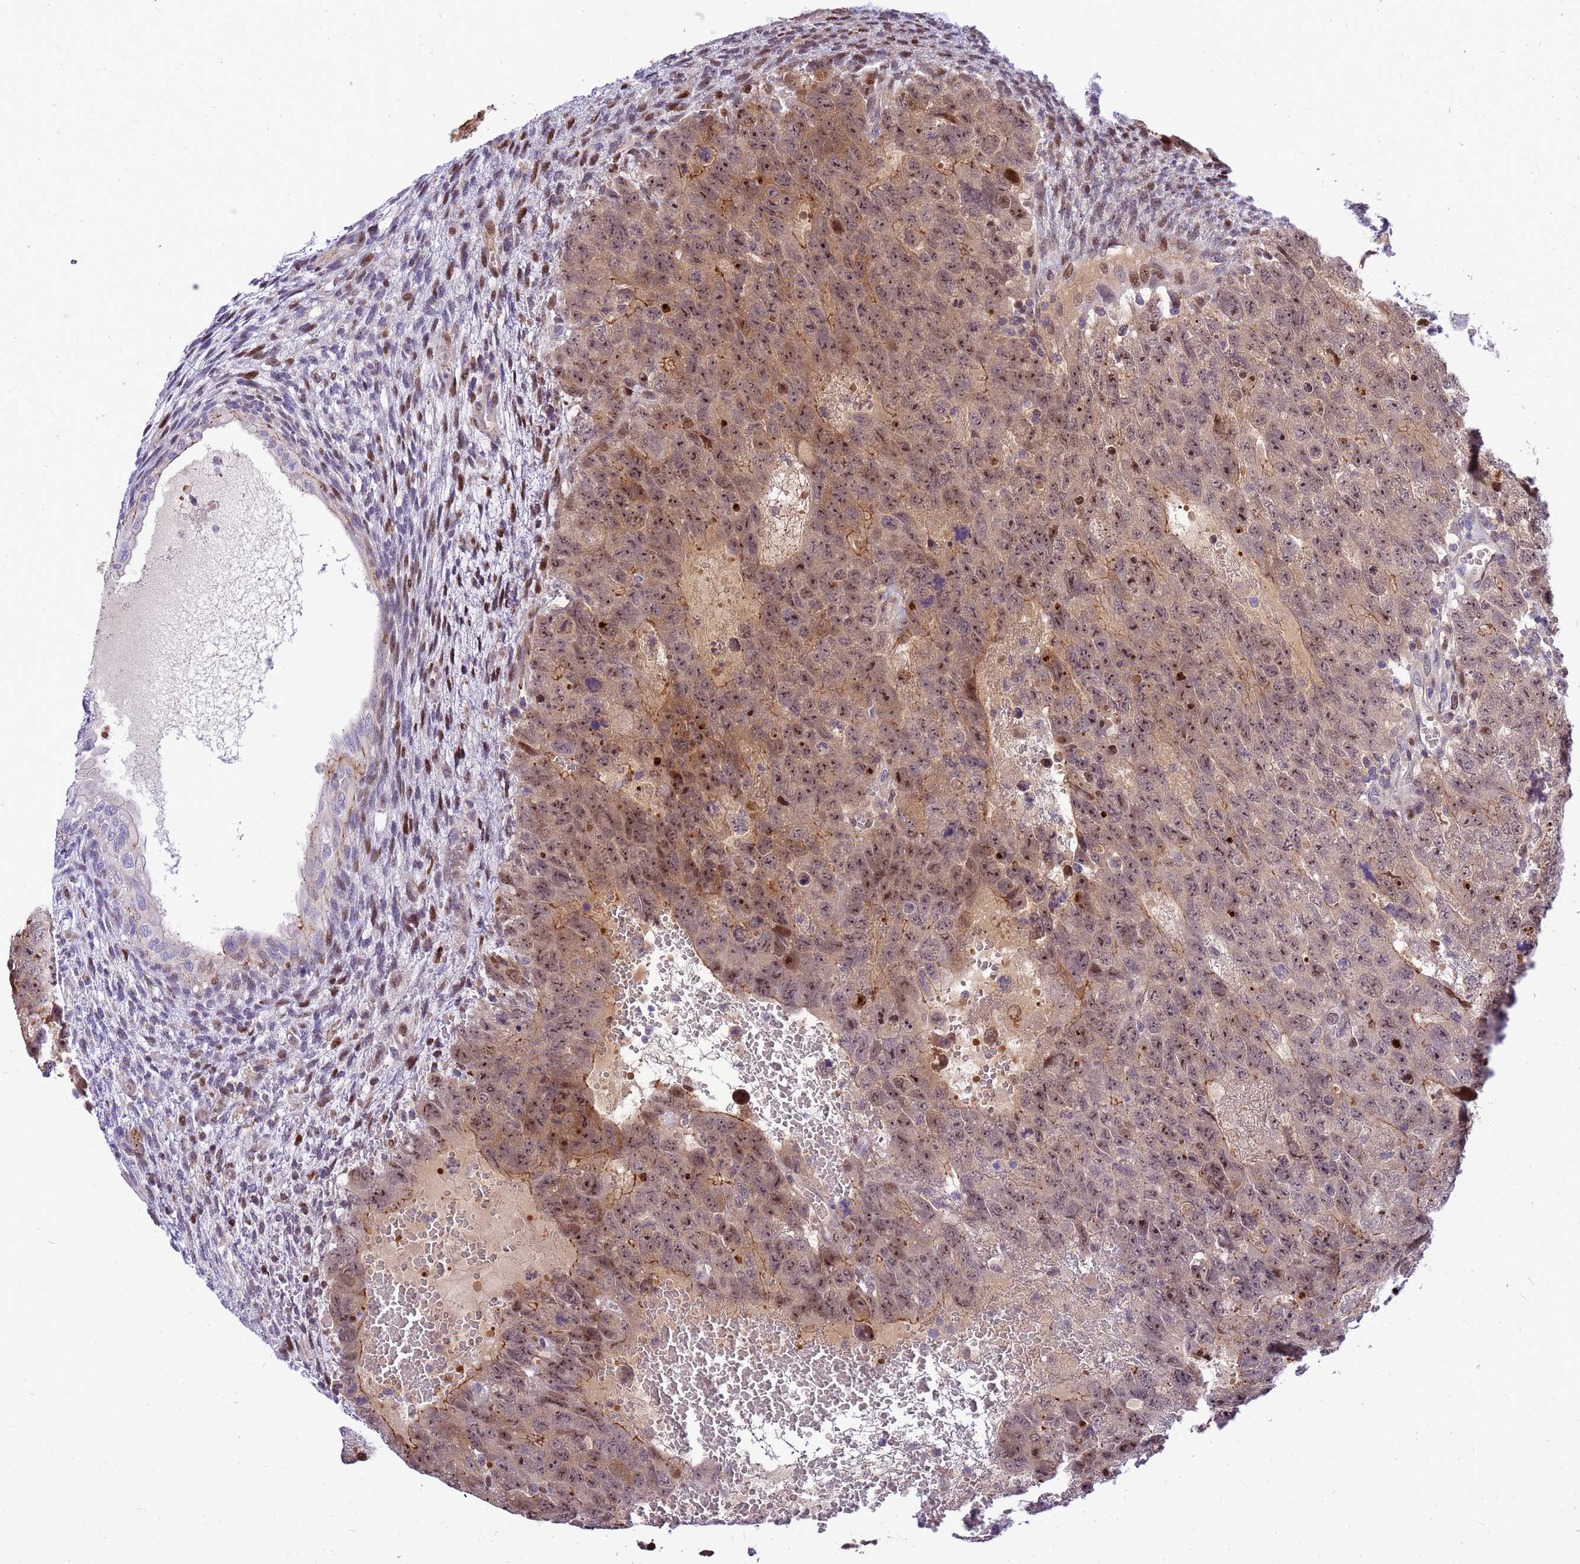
{"staining": {"intensity": "moderate", "quantity": ">75%", "location": "cytoplasmic/membranous,nuclear"}, "tissue": "testis cancer", "cell_type": "Tumor cells", "image_type": "cancer", "snomed": [{"axis": "morphology", "description": "Carcinoma, Embryonal, NOS"}, {"axis": "topography", "description": "Testis"}], "caption": "Testis embryonal carcinoma stained with immunohistochemistry (IHC) exhibits moderate cytoplasmic/membranous and nuclear staining in about >75% of tumor cells.", "gene": "ADAMTS7", "patient": {"sex": "male", "age": 26}}